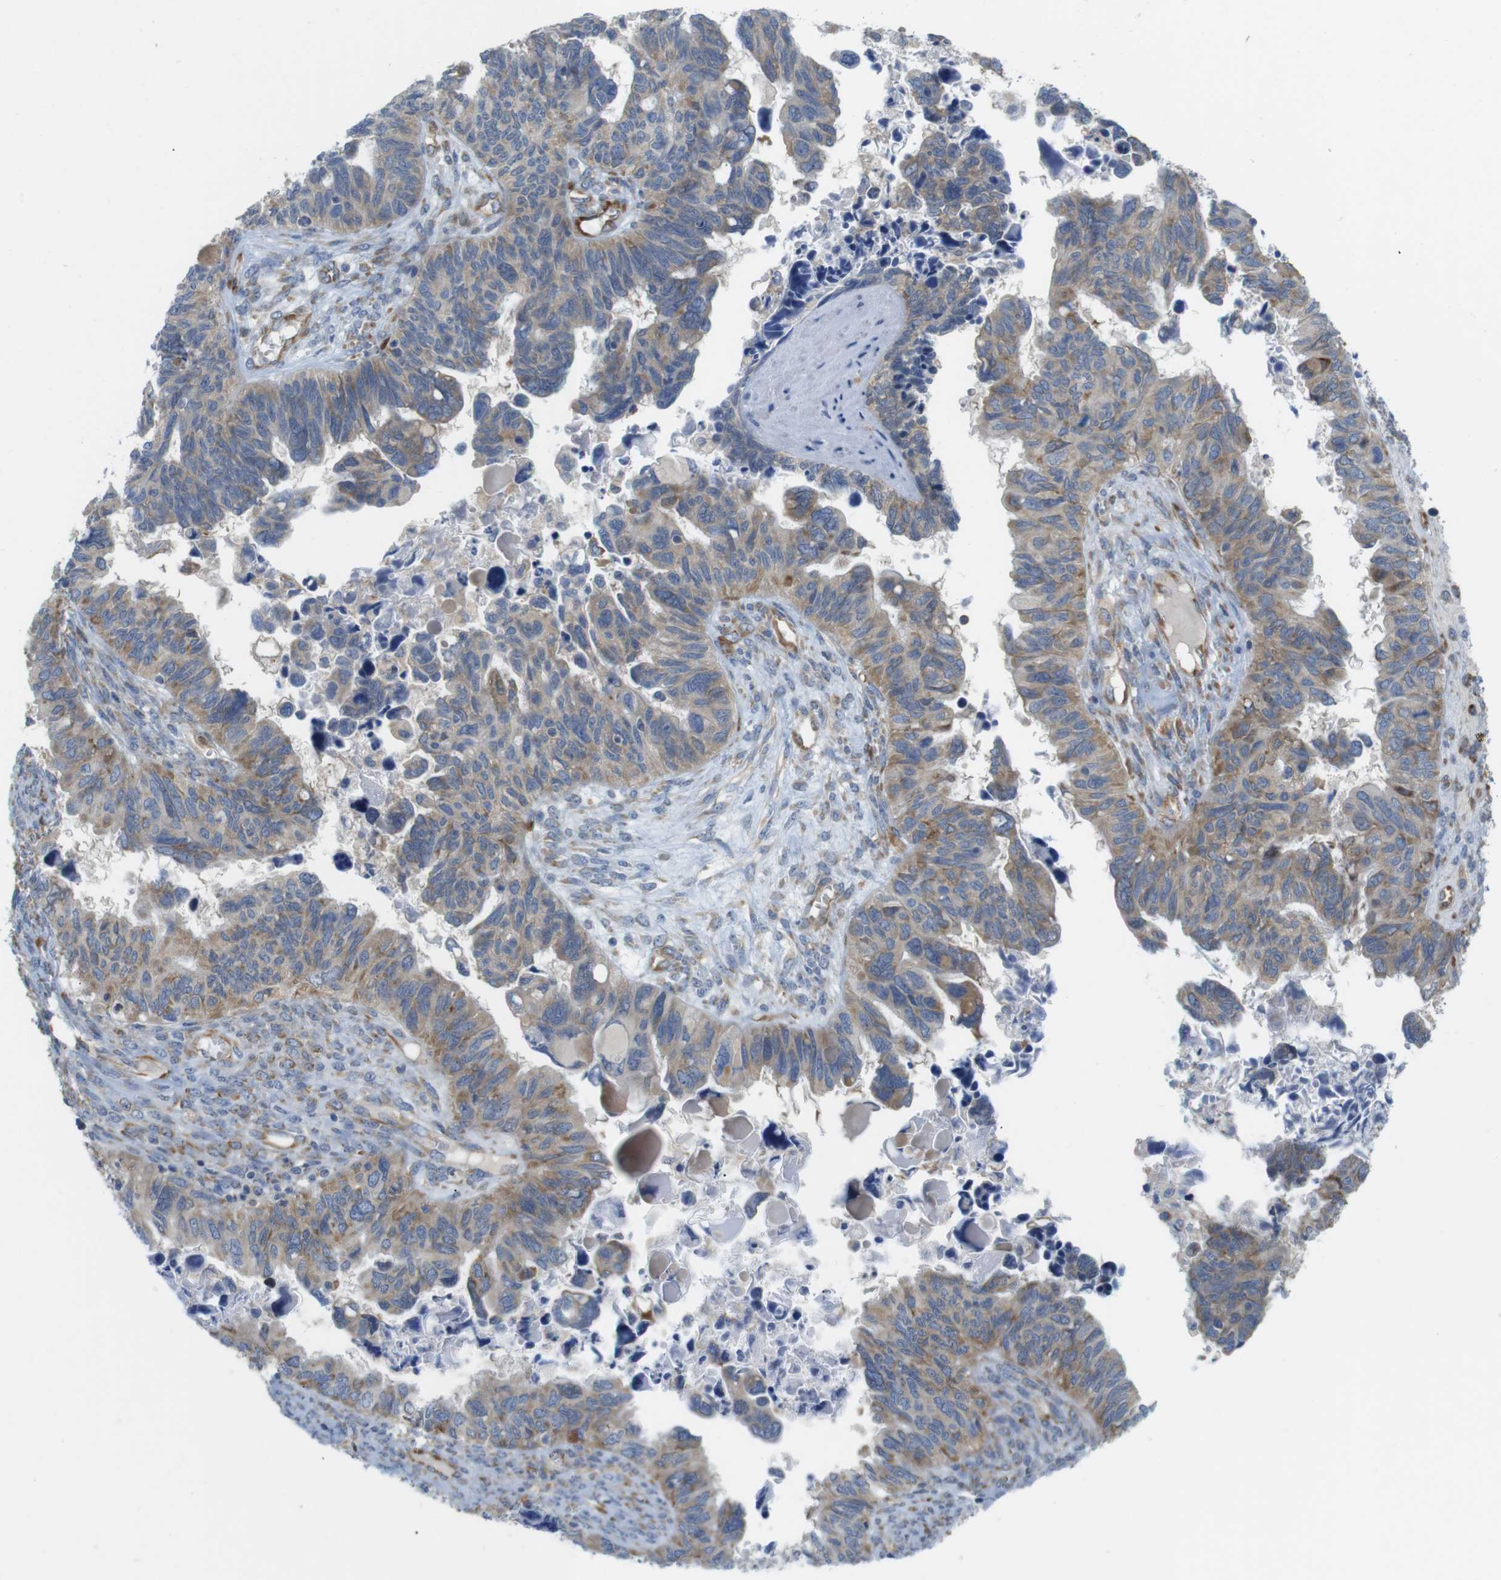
{"staining": {"intensity": "moderate", "quantity": "25%-75%", "location": "cytoplasmic/membranous"}, "tissue": "ovarian cancer", "cell_type": "Tumor cells", "image_type": "cancer", "snomed": [{"axis": "morphology", "description": "Cystadenocarcinoma, serous, NOS"}, {"axis": "topography", "description": "Ovary"}], "caption": "Immunohistochemistry (IHC) (DAB (3,3'-diaminobenzidine)) staining of ovarian cancer (serous cystadenocarcinoma) displays moderate cytoplasmic/membranous protein positivity in about 25%-75% of tumor cells.", "gene": "PCNX2", "patient": {"sex": "female", "age": 79}}